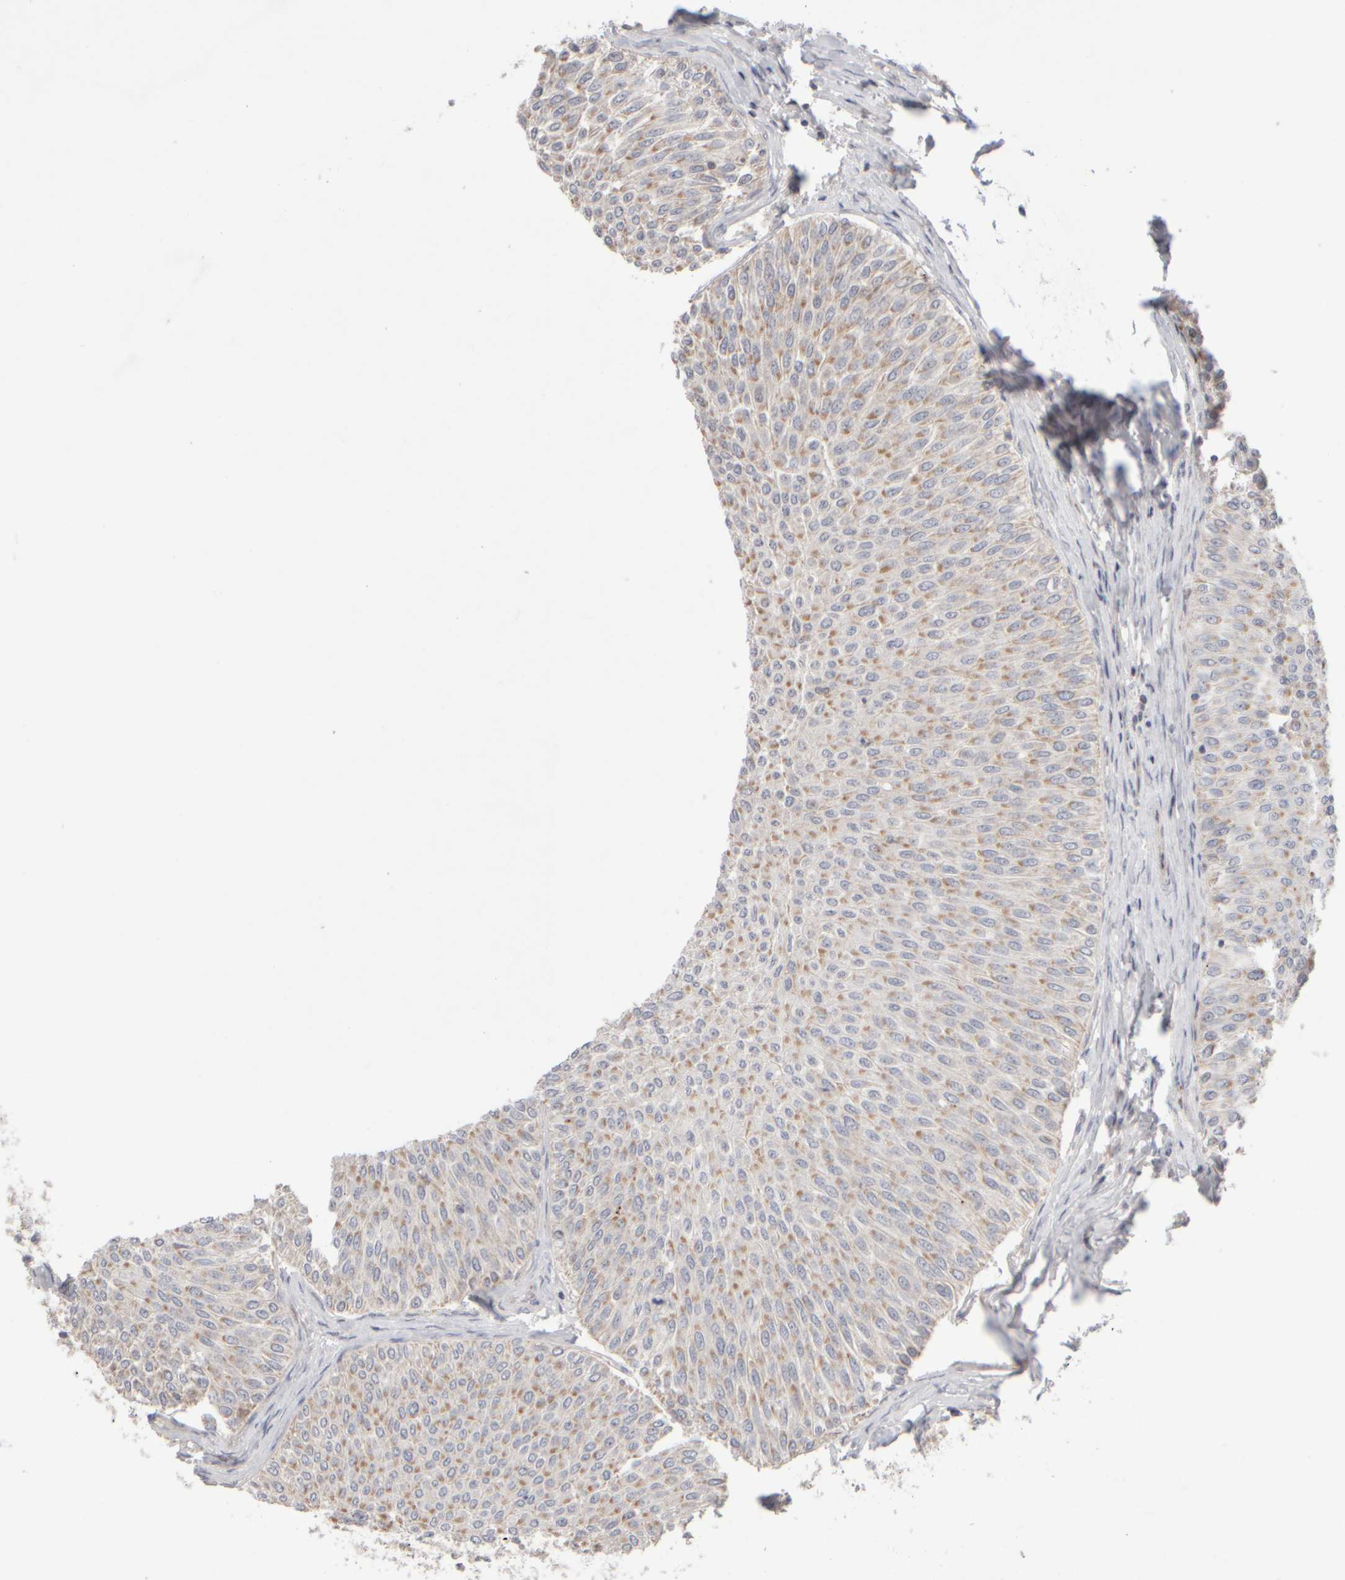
{"staining": {"intensity": "moderate", "quantity": "25%-75%", "location": "cytoplasmic/membranous"}, "tissue": "urothelial cancer", "cell_type": "Tumor cells", "image_type": "cancer", "snomed": [{"axis": "morphology", "description": "Urothelial carcinoma, Low grade"}, {"axis": "topography", "description": "Urinary bladder"}], "caption": "Protein staining exhibits moderate cytoplasmic/membranous expression in approximately 25%-75% of tumor cells in urothelial carcinoma (low-grade).", "gene": "CHADL", "patient": {"sex": "male", "age": 78}}